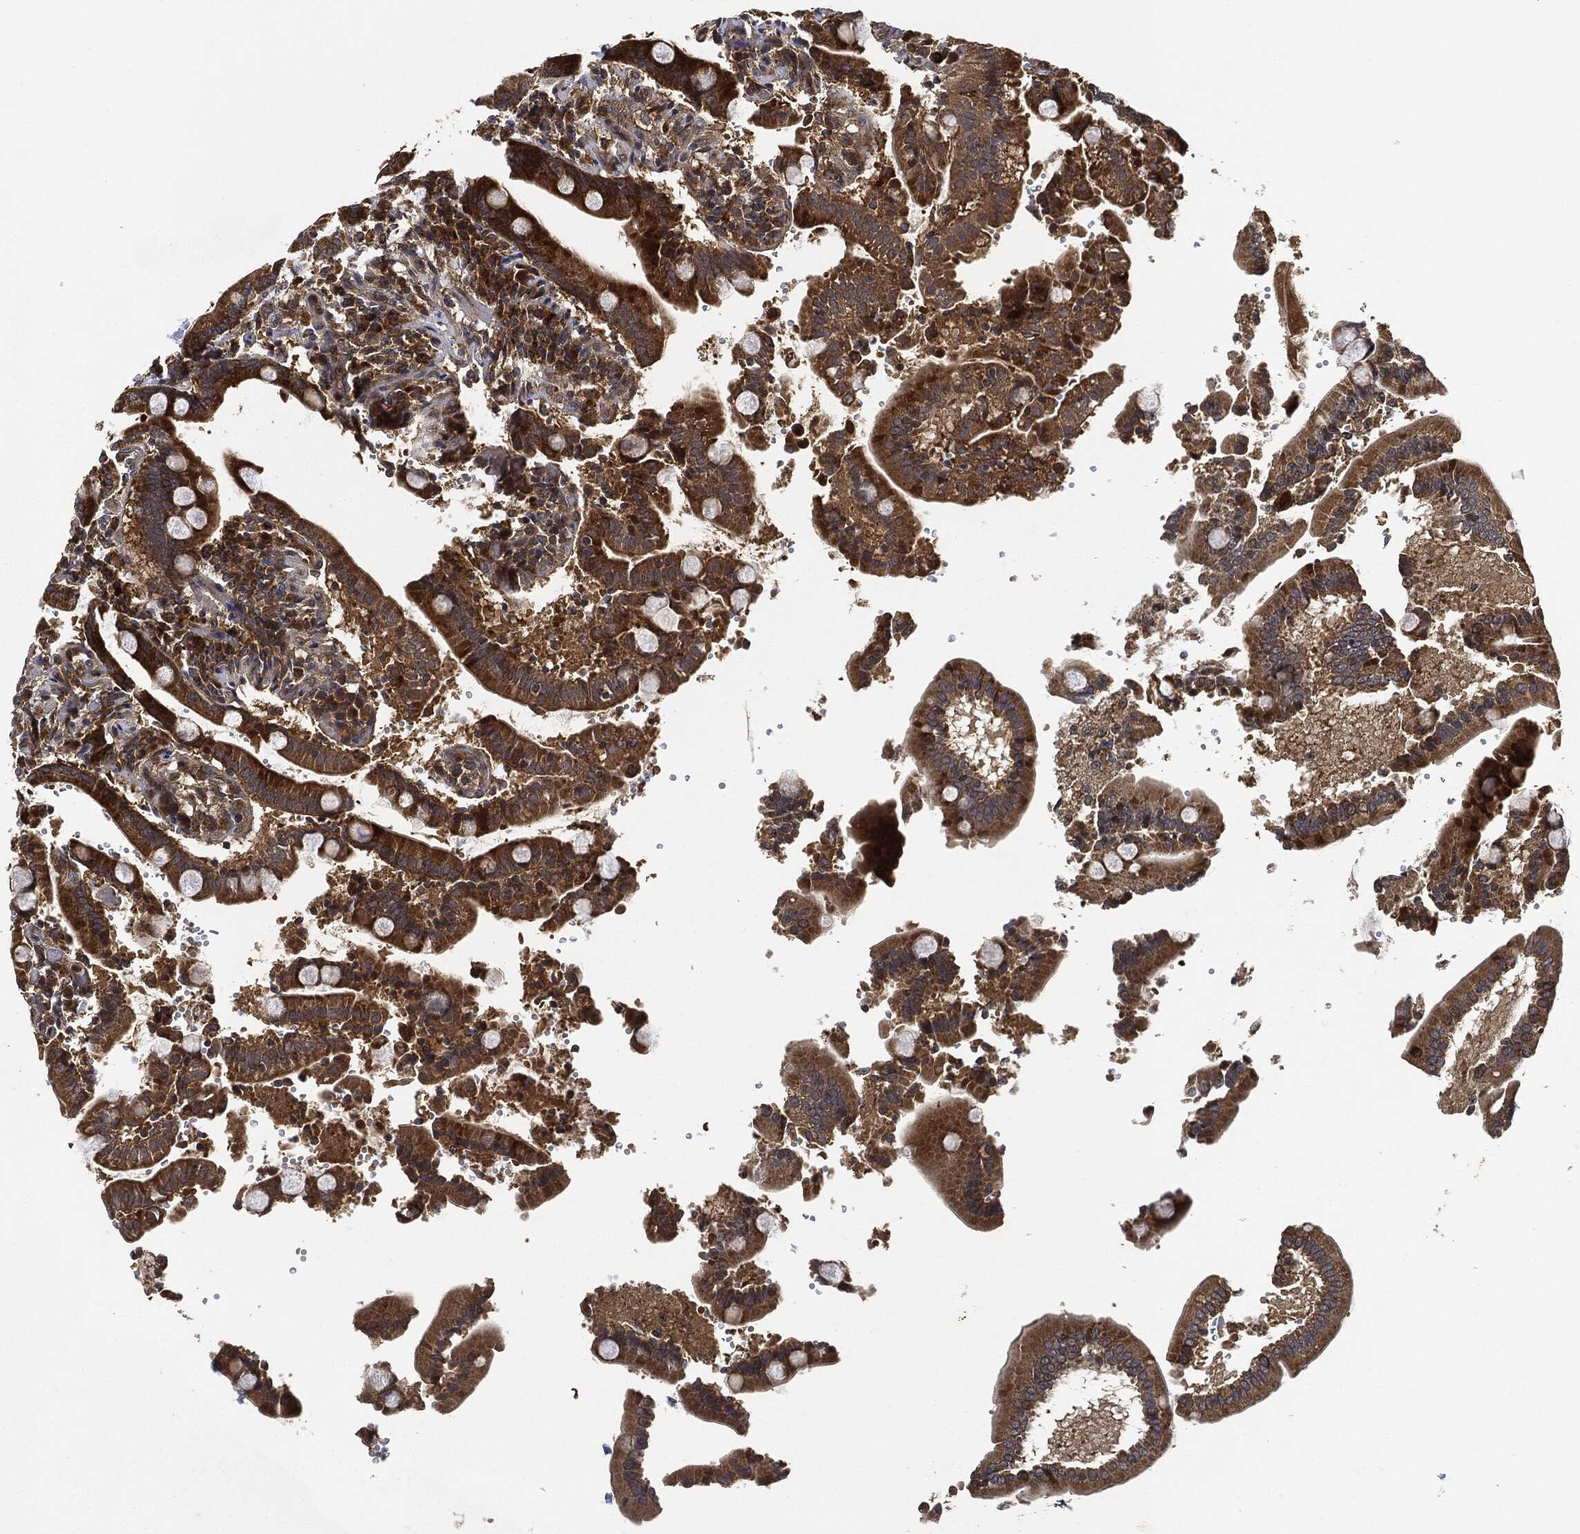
{"staining": {"intensity": "strong", "quantity": "25%-75%", "location": "cytoplasmic/membranous"}, "tissue": "duodenum", "cell_type": "Glandular cells", "image_type": "normal", "snomed": [{"axis": "morphology", "description": "Normal tissue, NOS"}, {"axis": "topography", "description": "Duodenum"}], "caption": "The photomicrograph demonstrates staining of benign duodenum, revealing strong cytoplasmic/membranous protein expression (brown color) within glandular cells. (DAB (3,3'-diaminobenzidine) = brown stain, brightfield microscopy at high magnification).", "gene": "MLST8", "patient": {"sex": "female", "age": 62}}